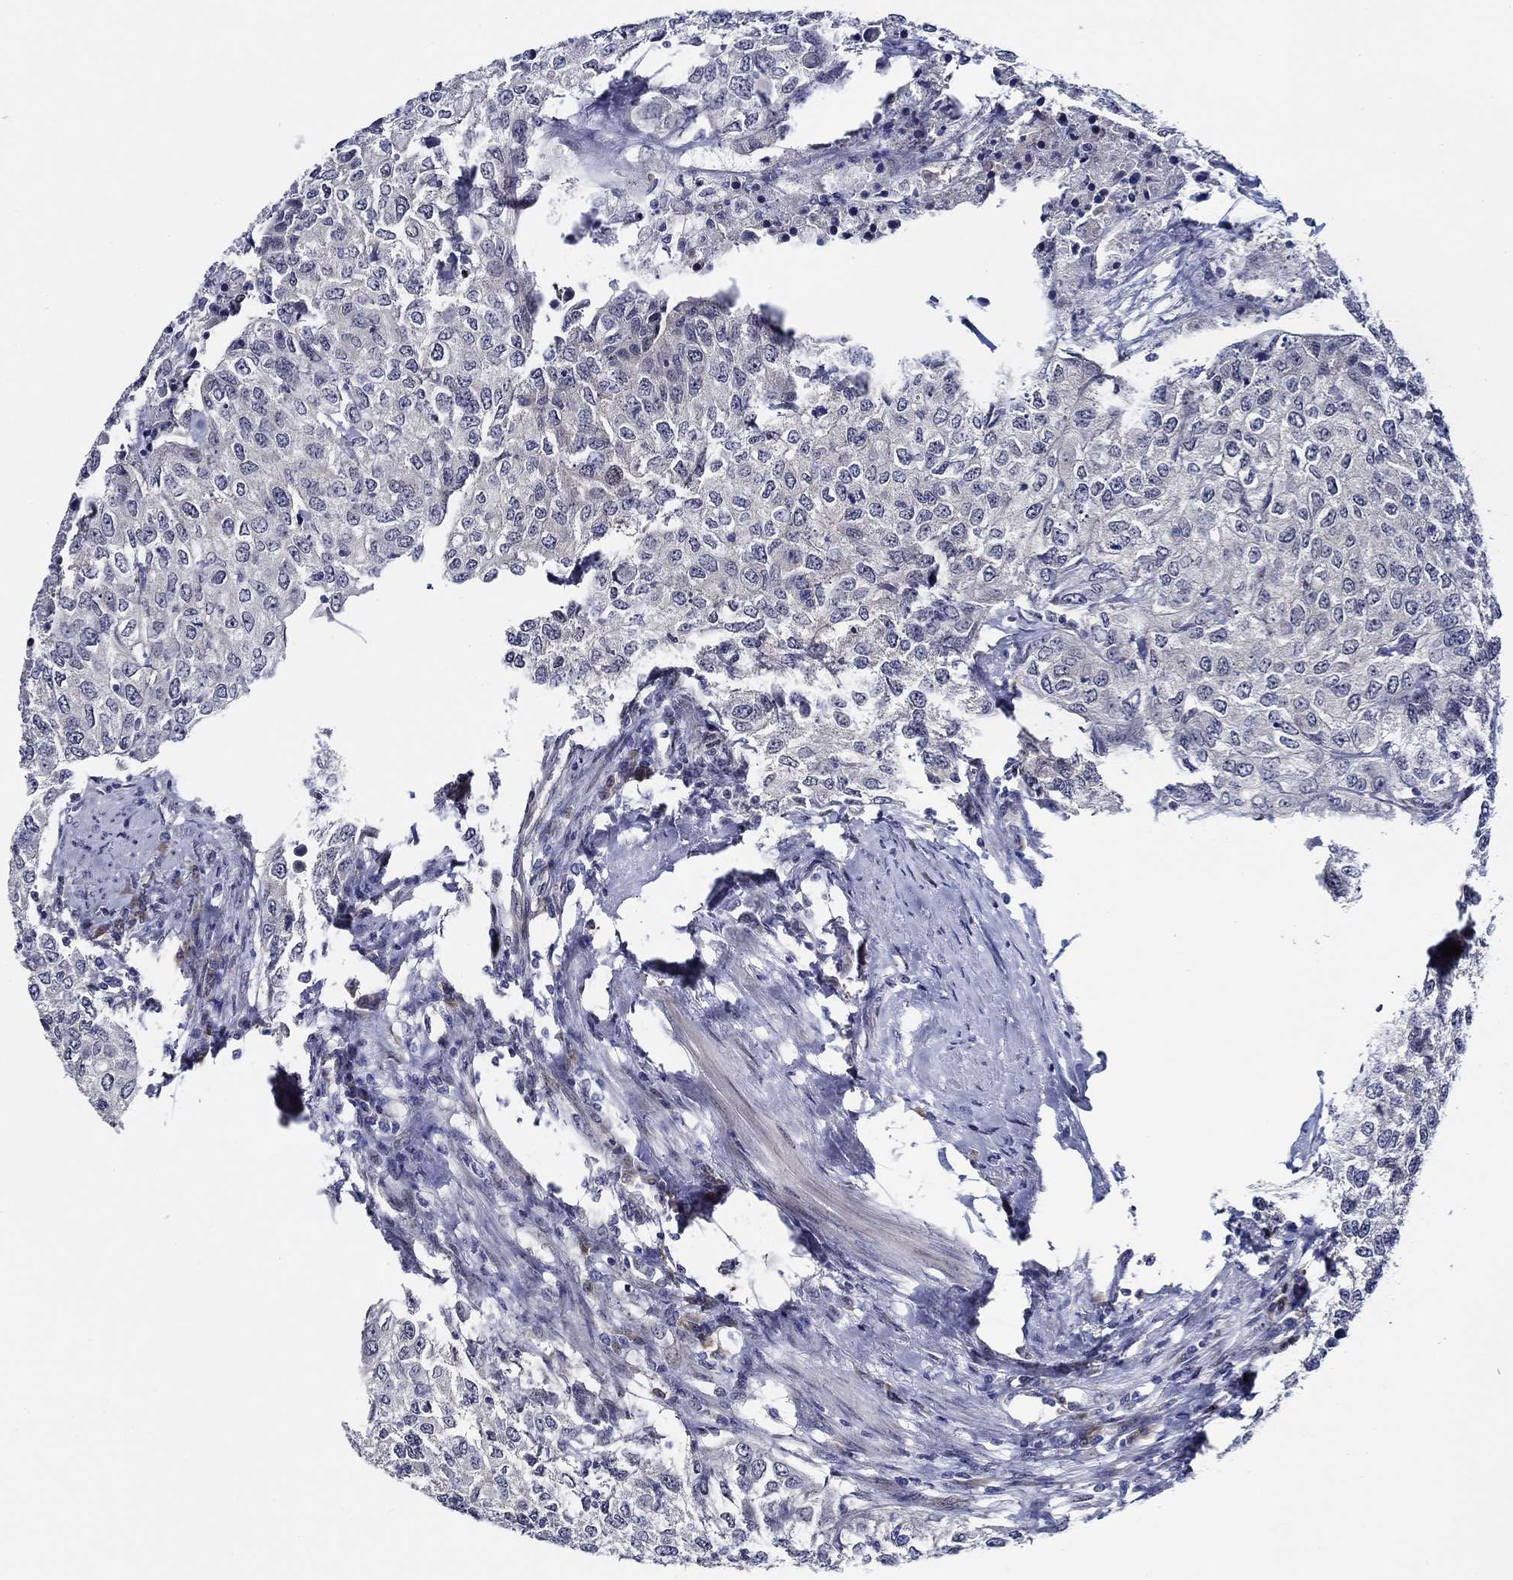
{"staining": {"intensity": "negative", "quantity": "none", "location": "none"}, "tissue": "urothelial cancer", "cell_type": "Tumor cells", "image_type": "cancer", "snomed": [{"axis": "morphology", "description": "Urothelial carcinoma, High grade"}, {"axis": "topography", "description": "Urinary bladder"}], "caption": "A micrograph of urothelial carcinoma (high-grade) stained for a protein reveals no brown staining in tumor cells.", "gene": "C8orf48", "patient": {"sex": "female", "age": 78}}